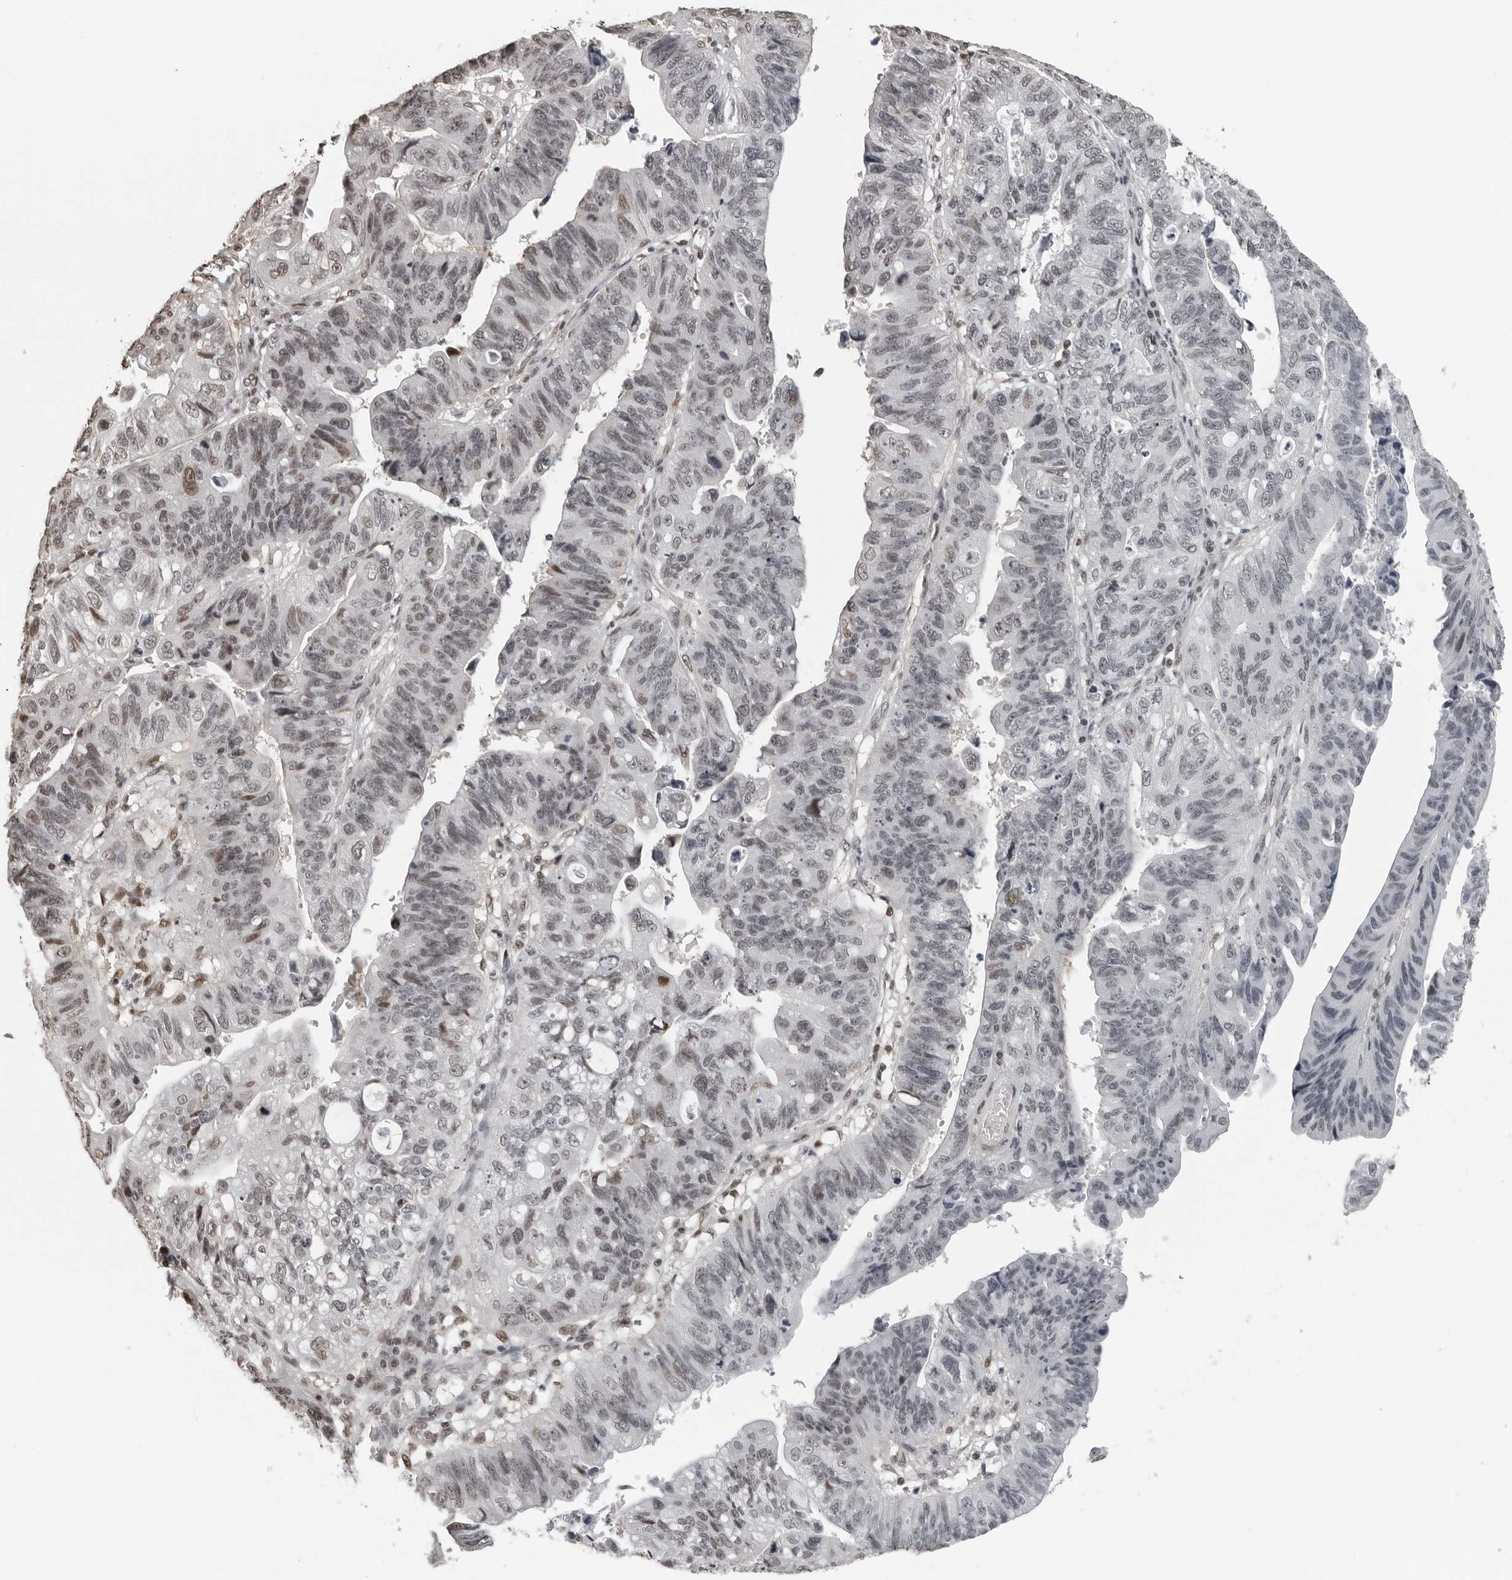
{"staining": {"intensity": "weak", "quantity": "<25%", "location": "nuclear"}, "tissue": "stomach cancer", "cell_type": "Tumor cells", "image_type": "cancer", "snomed": [{"axis": "morphology", "description": "Adenocarcinoma, NOS"}, {"axis": "topography", "description": "Stomach"}], "caption": "This is a micrograph of immunohistochemistry (IHC) staining of stomach cancer (adenocarcinoma), which shows no positivity in tumor cells.", "gene": "ORC1", "patient": {"sex": "male", "age": 59}}